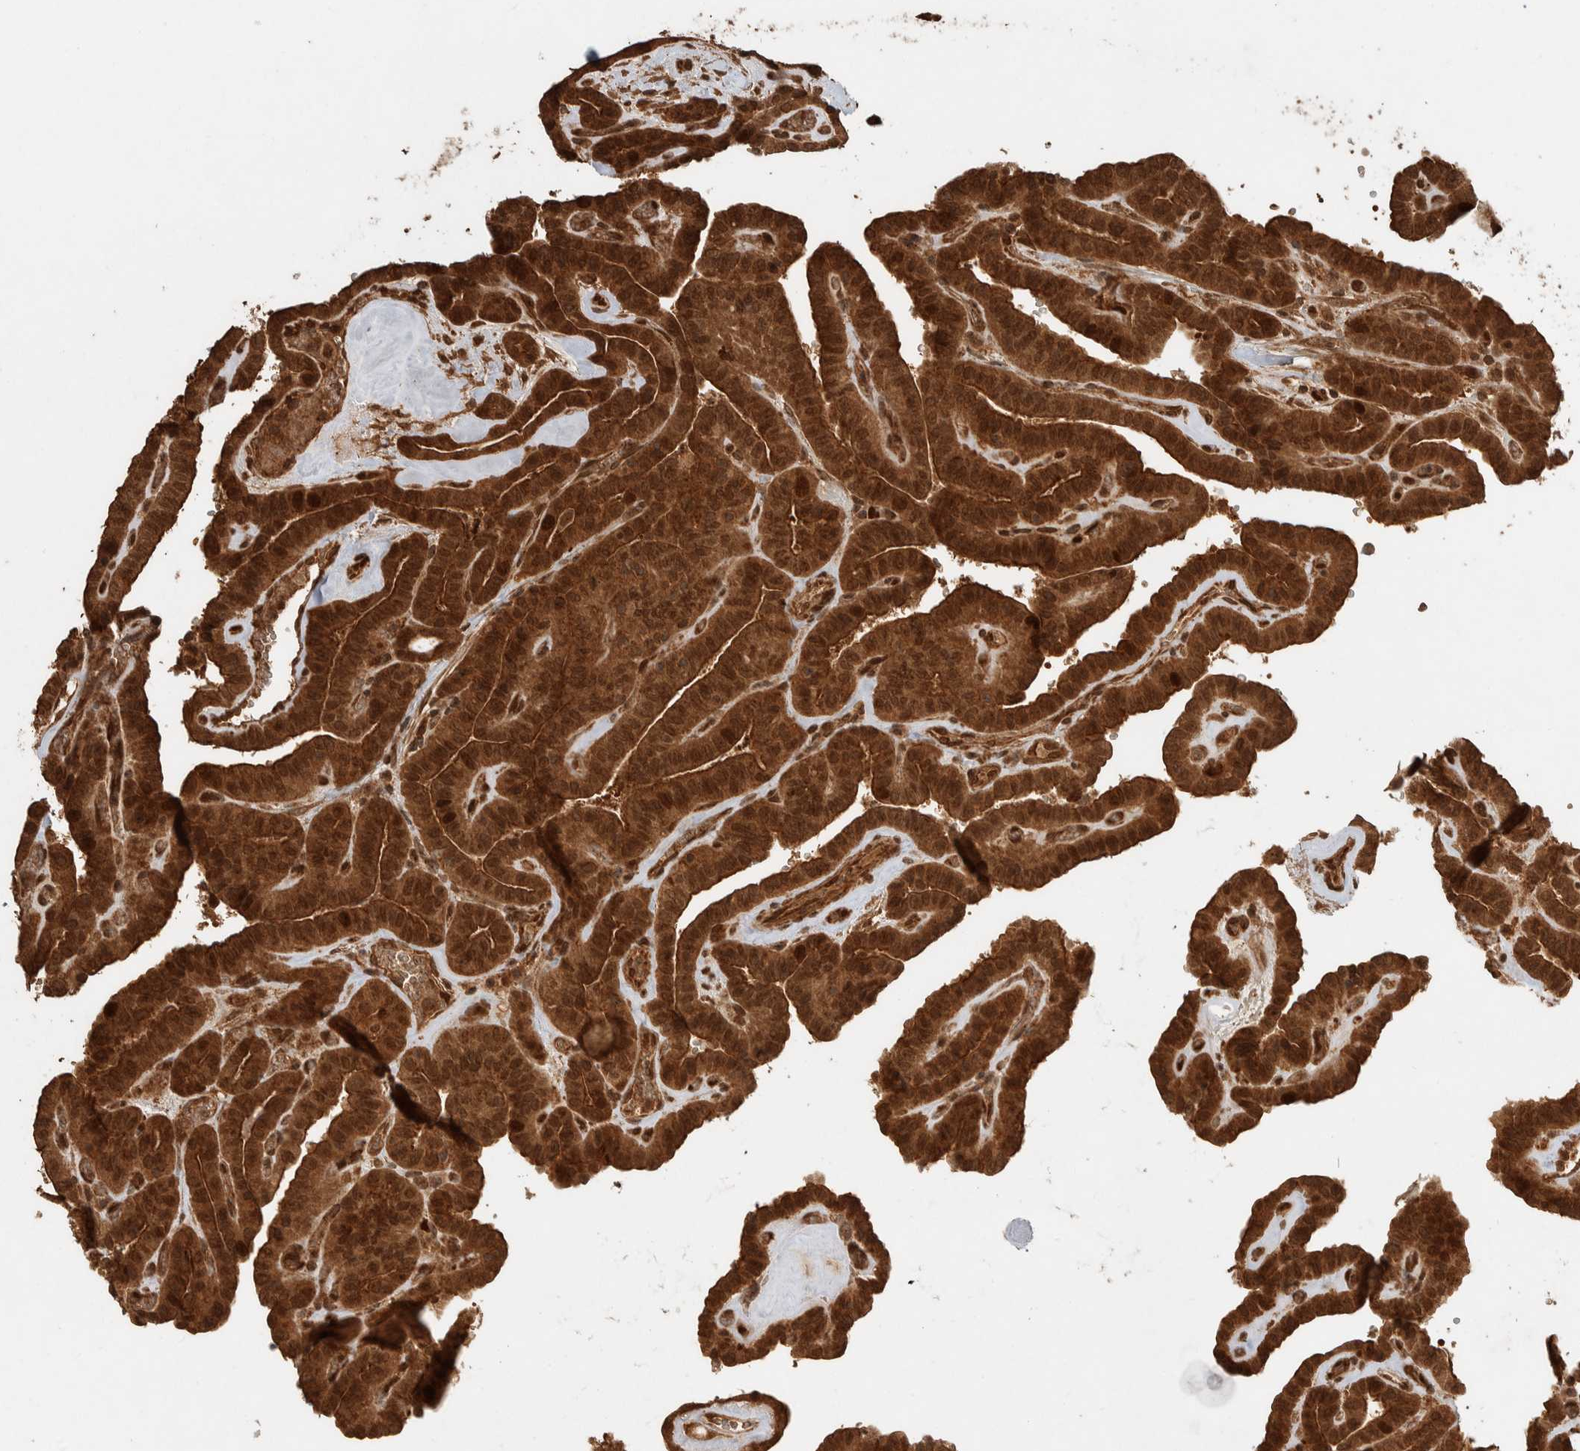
{"staining": {"intensity": "strong", "quantity": ">75%", "location": "cytoplasmic/membranous,nuclear"}, "tissue": "thyroid cancer", "cell_type": "Tumor cells", "image_type": "cancer", "snomed": [{"axis": "morphology", "description": "Papillary adenocarcinoma, NOS"}, {"axis": "topography", "description": "Thyroid gland"}], "caption": "There is high levels of strong cytoplasmic/membranous and nuclear positivity in tumor cells of thyroid cancer (papillary adenocarcinoma), as demonstrated by immunohistochemical staining (brown color).", "gene": "CNTROB", "patient": {"sex": "male", "age": 77}}